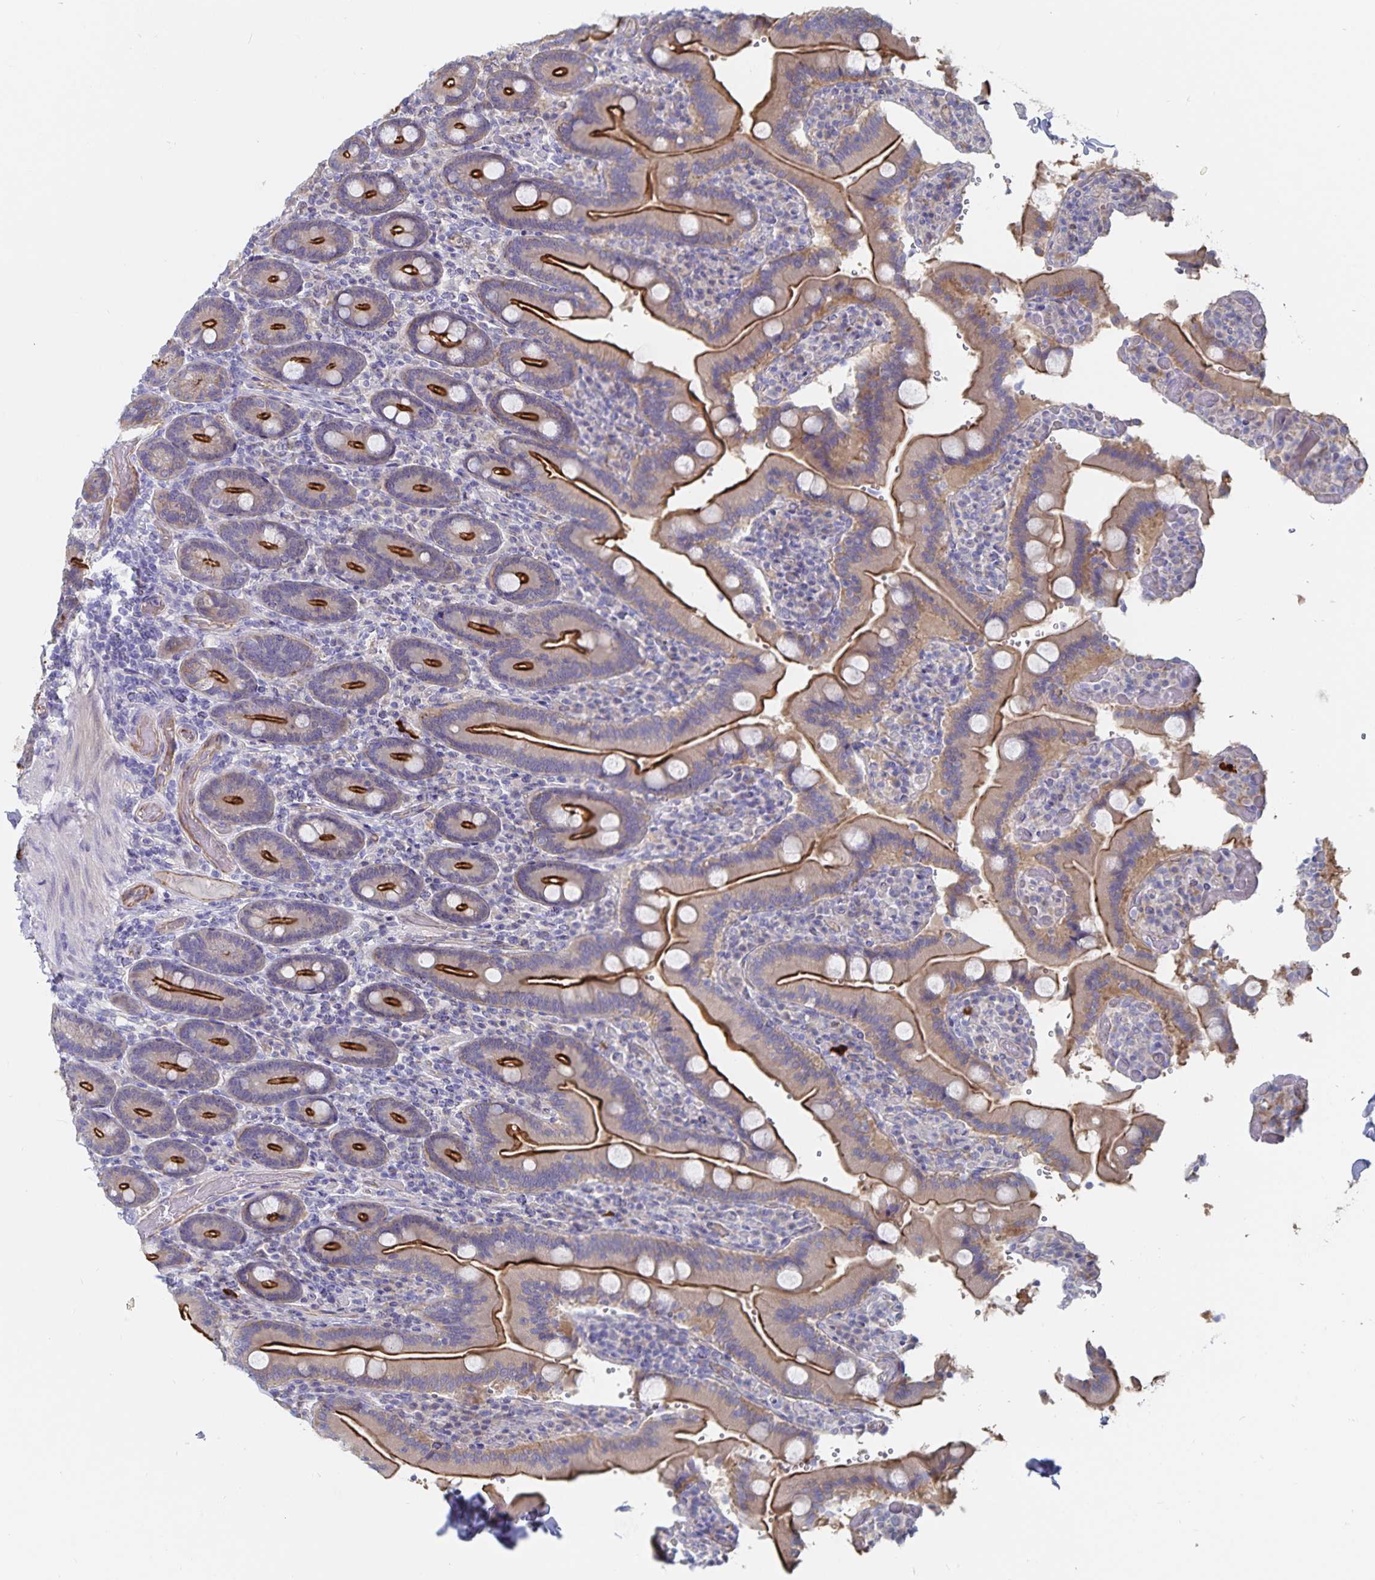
{"staining": {"intensity": "strong", "quantity": "25%-75%", "location": "cytoplasmic/membranous"}, "tissue": "duodenum", "cell_type": "Glandular cells", "image_type": "normal", "snomed": [{"axis": "morphology", "description": "Normal tissue, NOS"}, {"axis": "topography", "description": "Duodenum"}], "caption": "The micrograph reveals immunohistochemical staining of normal duodenum. There is strong cytoplasmic/membranous positivity is identified in approximately 25%-75% of glandular cells.", "gene": "SSTR1", "patient": {"sex": "female", "age": 62}}